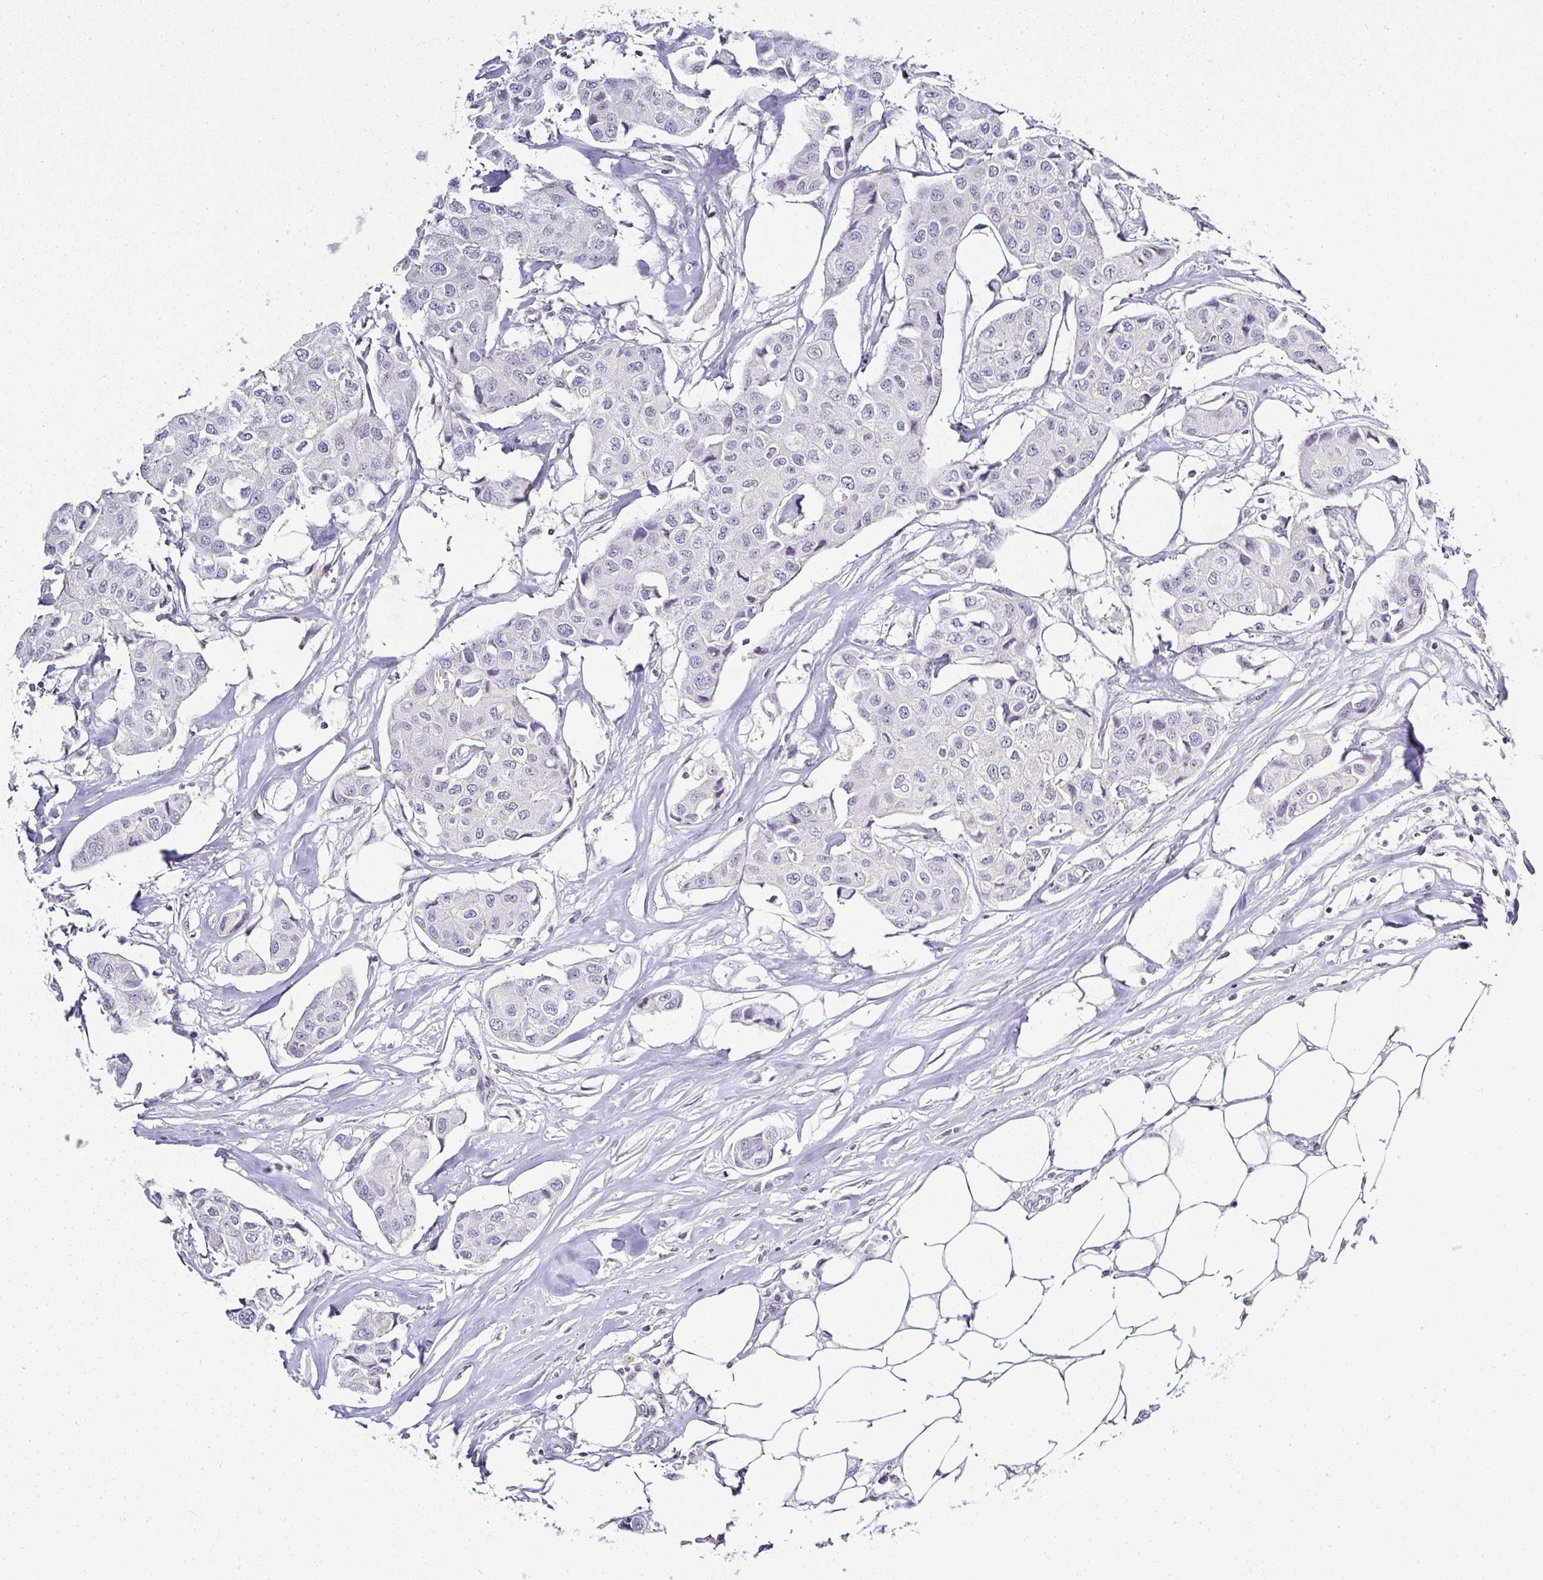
{"staining": {"intensity": "negative", "quantity": "none", "location": "none"}, "tissue": "breast cancer", "cell_type": "Tumor cells", "image_type": "cancer", "snomed": [{"axis": "morphology", "description": "Duct carcinoma"}, {"axis": "topography", "description": "Breast"}, {"axis": "topography", "description": "Lymph node"}], "caption": "Micrograph shows no significant protein positivity in tumor cells of breast cancer.", "gene": "SERPINB3", "patient": {"sex": "female", "age": 80}}